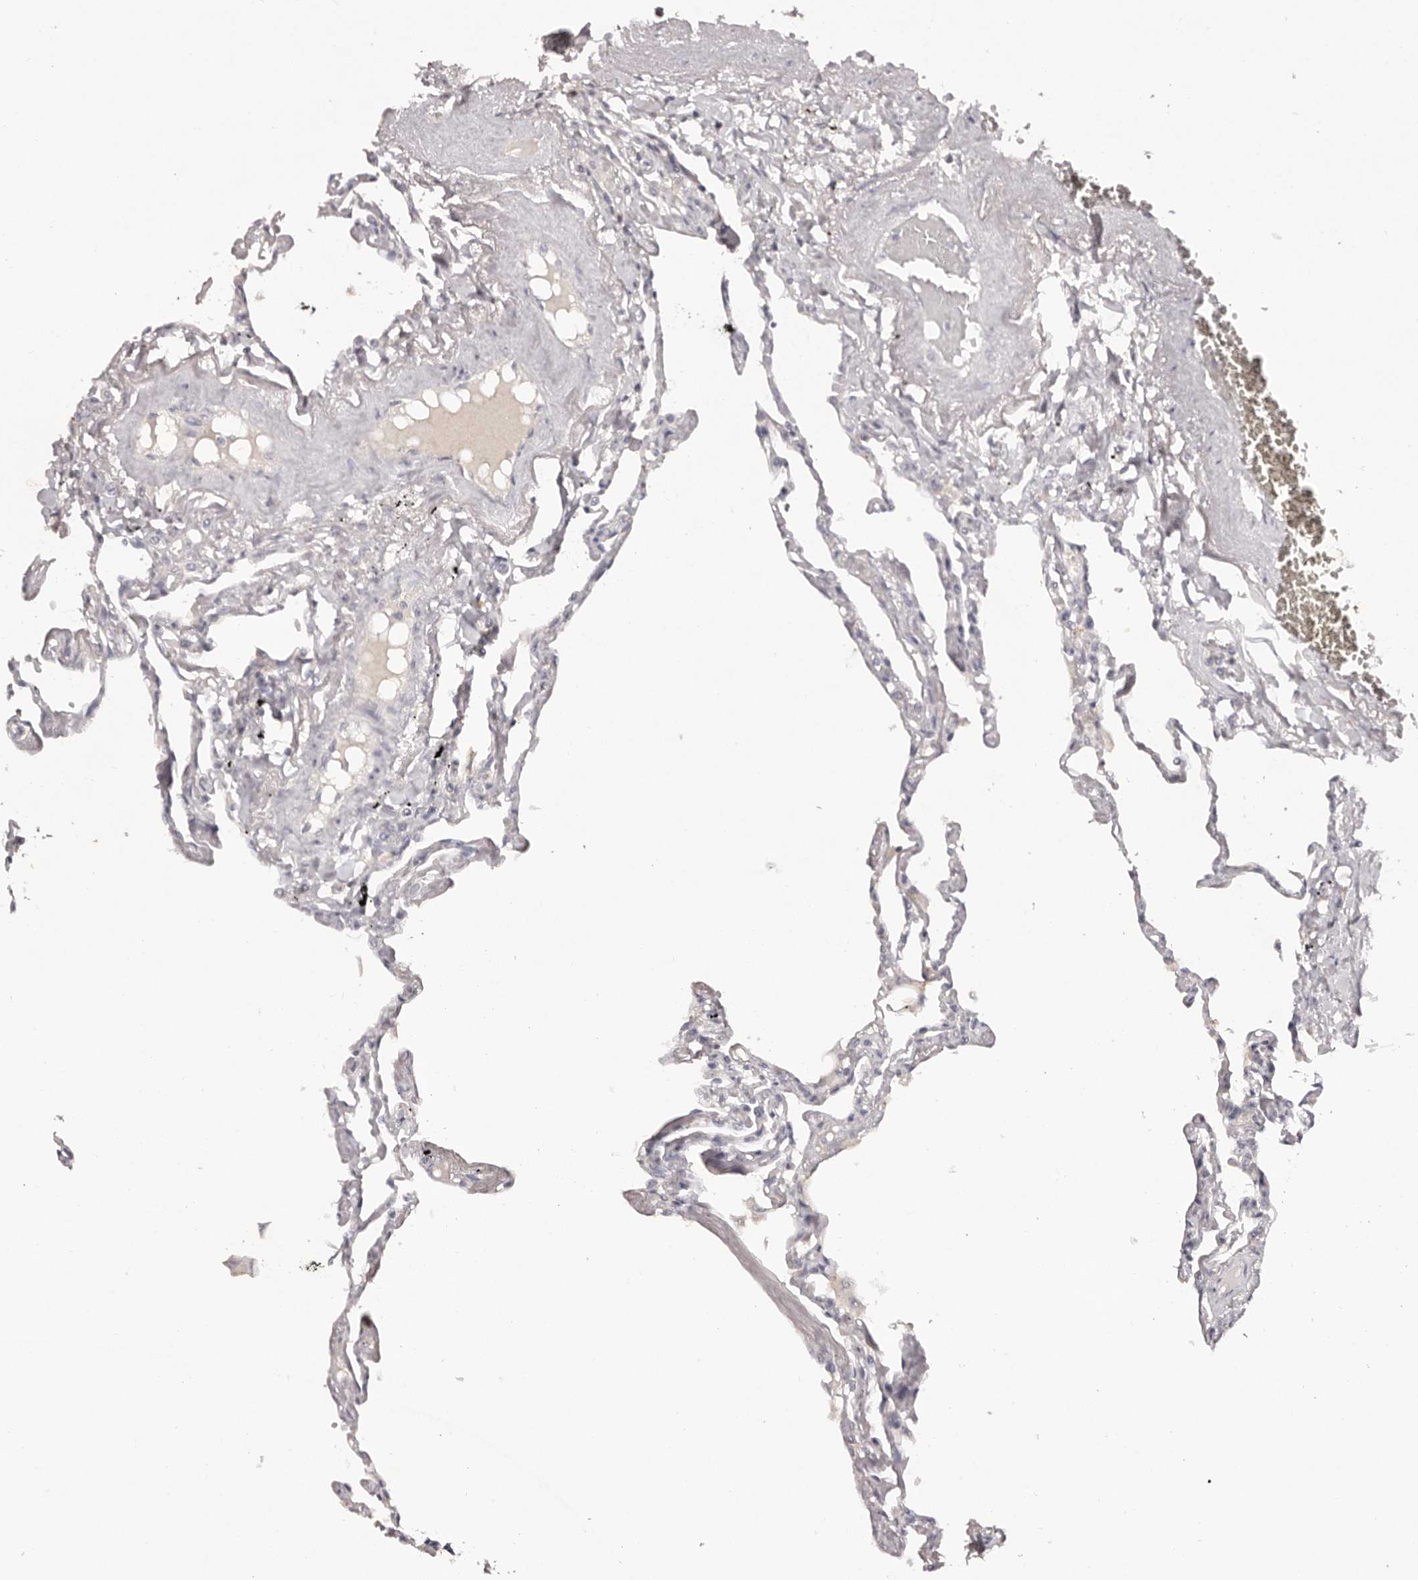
{"staining": {"intensity": "negative", "quantity": "none", "location": "none"}, "tissue": "lung", "cell_type": "Alveolar cells", "image_type": "normal", "snomed": [{"axis": "morphology", "description": "Normal tissue, NOS"}, {"axis": "topography", "description": "Lung"}], "caption": "Unremarkable lung was stained to show a protein in brown. There is no significant positivity in alveolar cells. (Brightfield microscopy of DAB immunohistochemistry at high magnification).", "gene": "SCUBE2", "patient": {"sex": "female", "age": 67}}